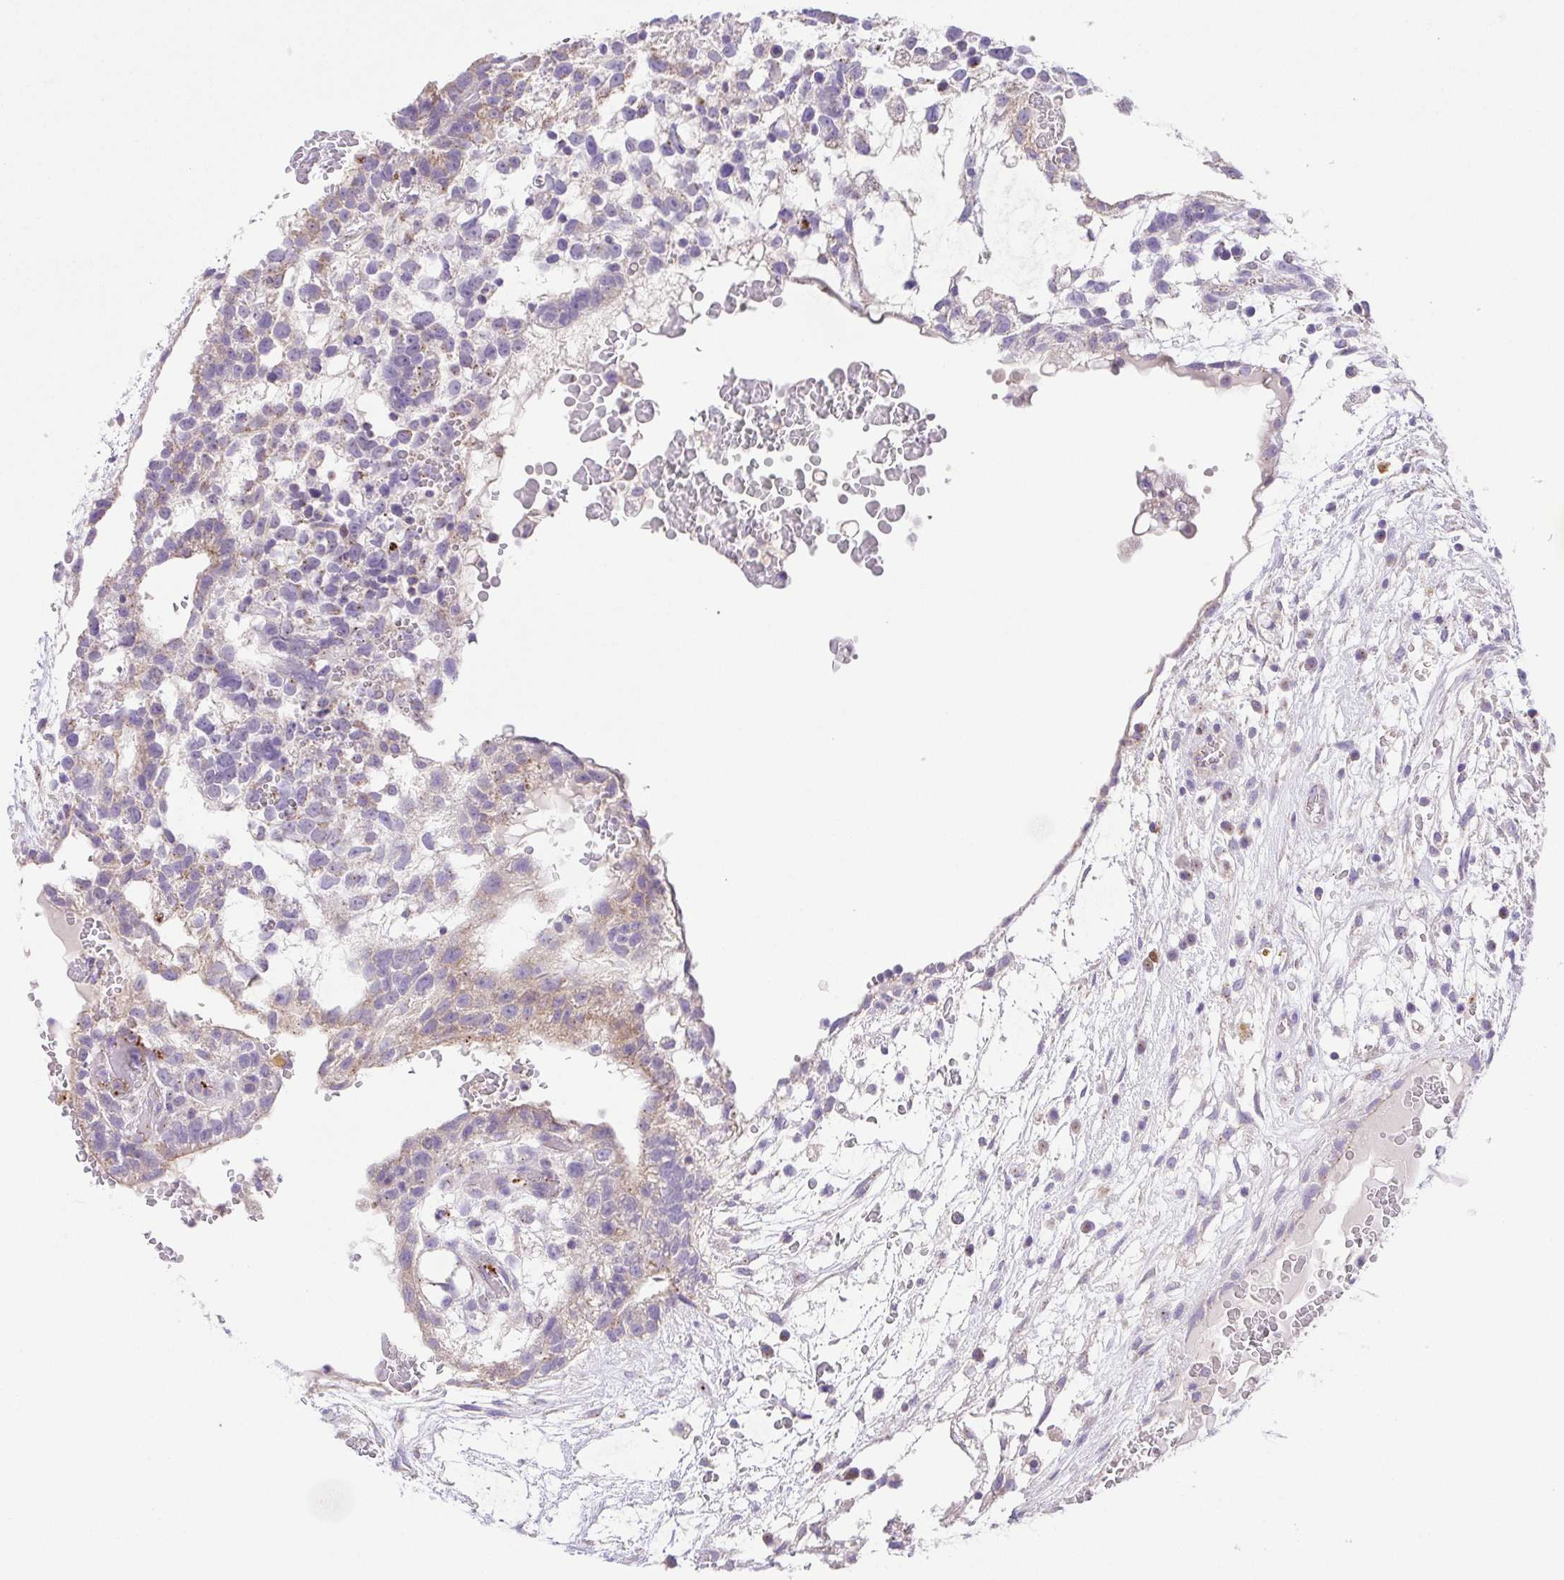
{"staining": {"intensity": "weak", "quantity": "<25%", "location": "cytoplasmic/membranous"}, "tissue": "testis cancer", "cell_type": "Tumor cells", "image_type": "cancer", "snomed": [{"axis": "morphology", "description": "Normal tissue, NOS"}, {"axis": "morphology", "description": "Carcinoma, Embryonal, NOS"}, {"axis": "topography", "description": "Testis"}], "caption": "The image demonstrates no significant staining in tumor cells of embryonal carcinoma (testis).", "gene": "SLC13A1", "patient": {"sex": "male", "age": 32}}